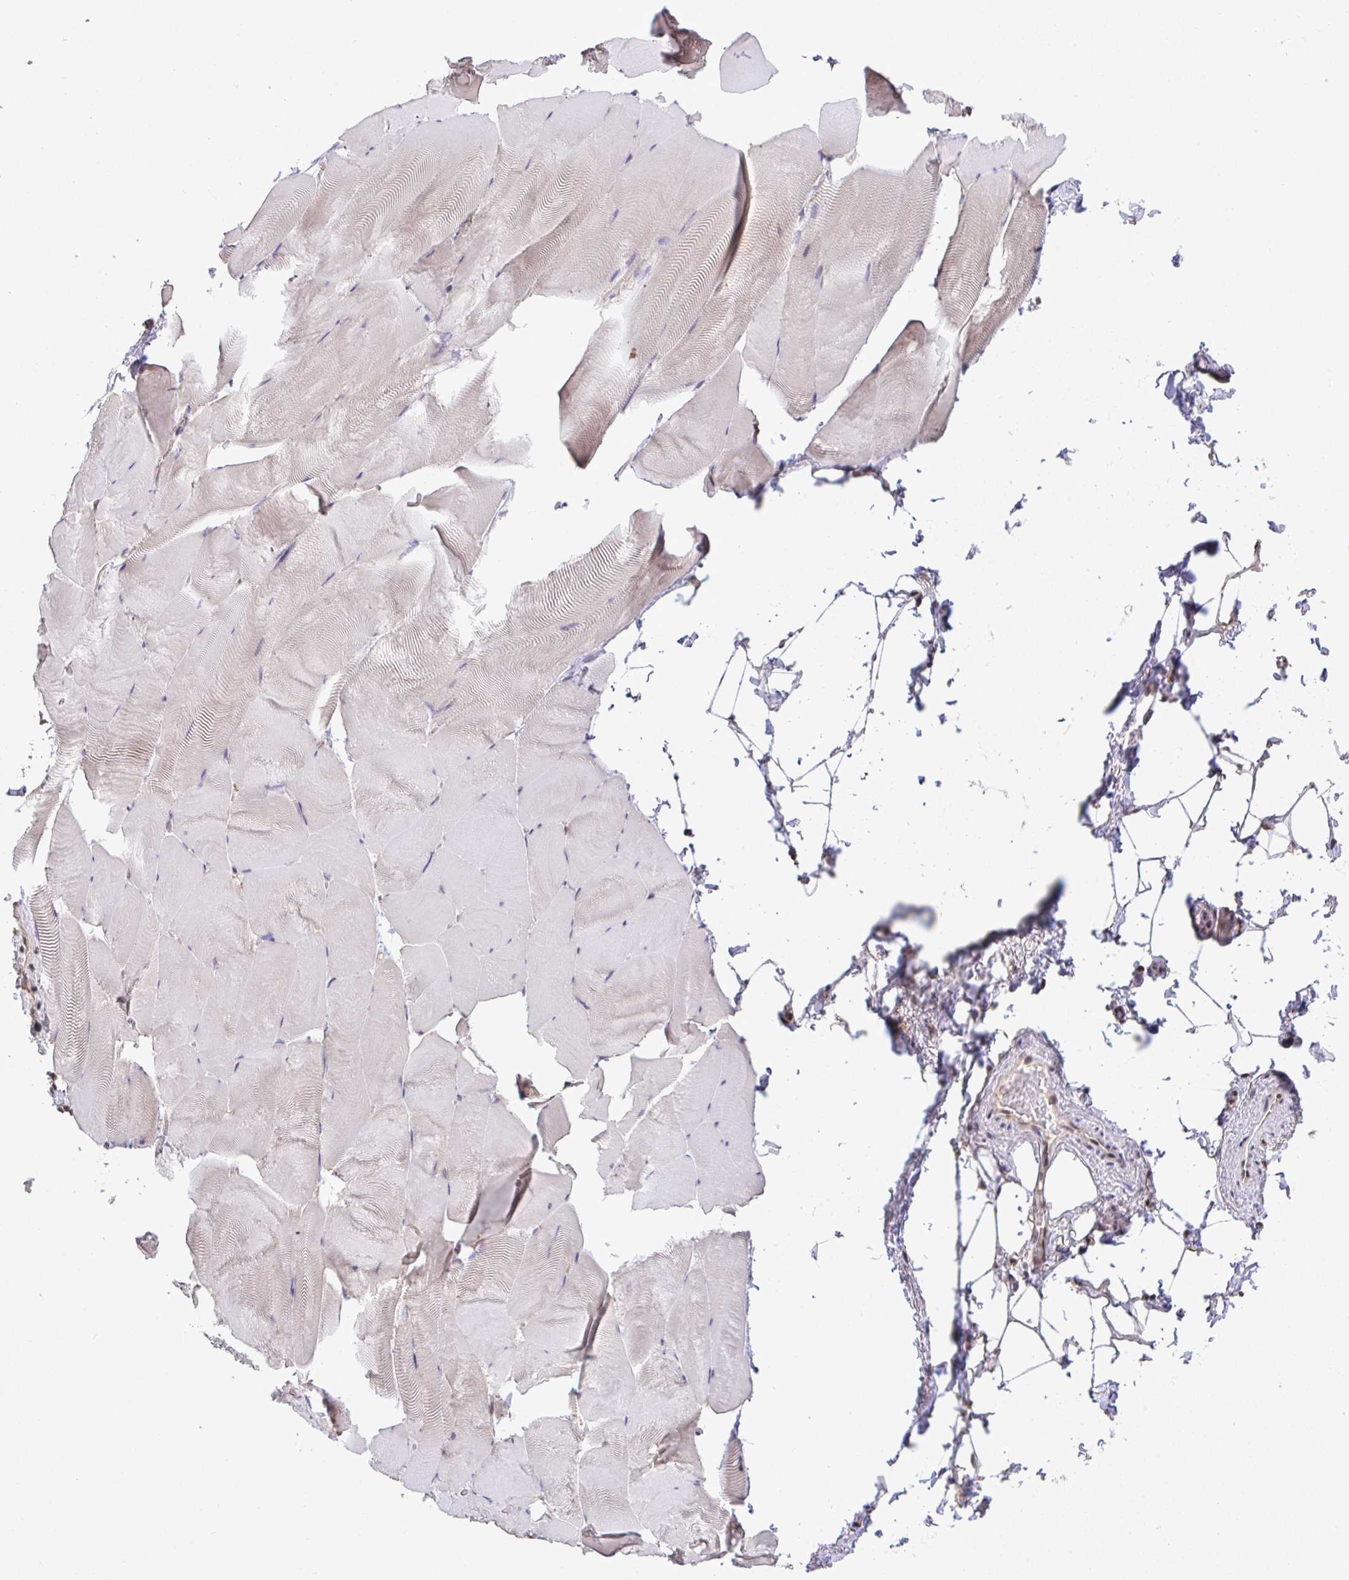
{"staining": {"intensity": "weak", "quantity": "<25%", "location": "nuclear"}, "tissue": "skeletal muscle", "cell_type": "Myocytes", "image_type": "normal", "snomed": [{"axis": "morphology", "description": "Normal tissue, NOS"}, {"axis": "topography", "description": "Skeletal muscle"}], "caption": "IHC photomicrograph of benign skeletal muscle stained for a protein (brown), which reveals no staining in myocytes.", "gene": "C12orf57", "patient": {"sex": "female", "age": 64}}